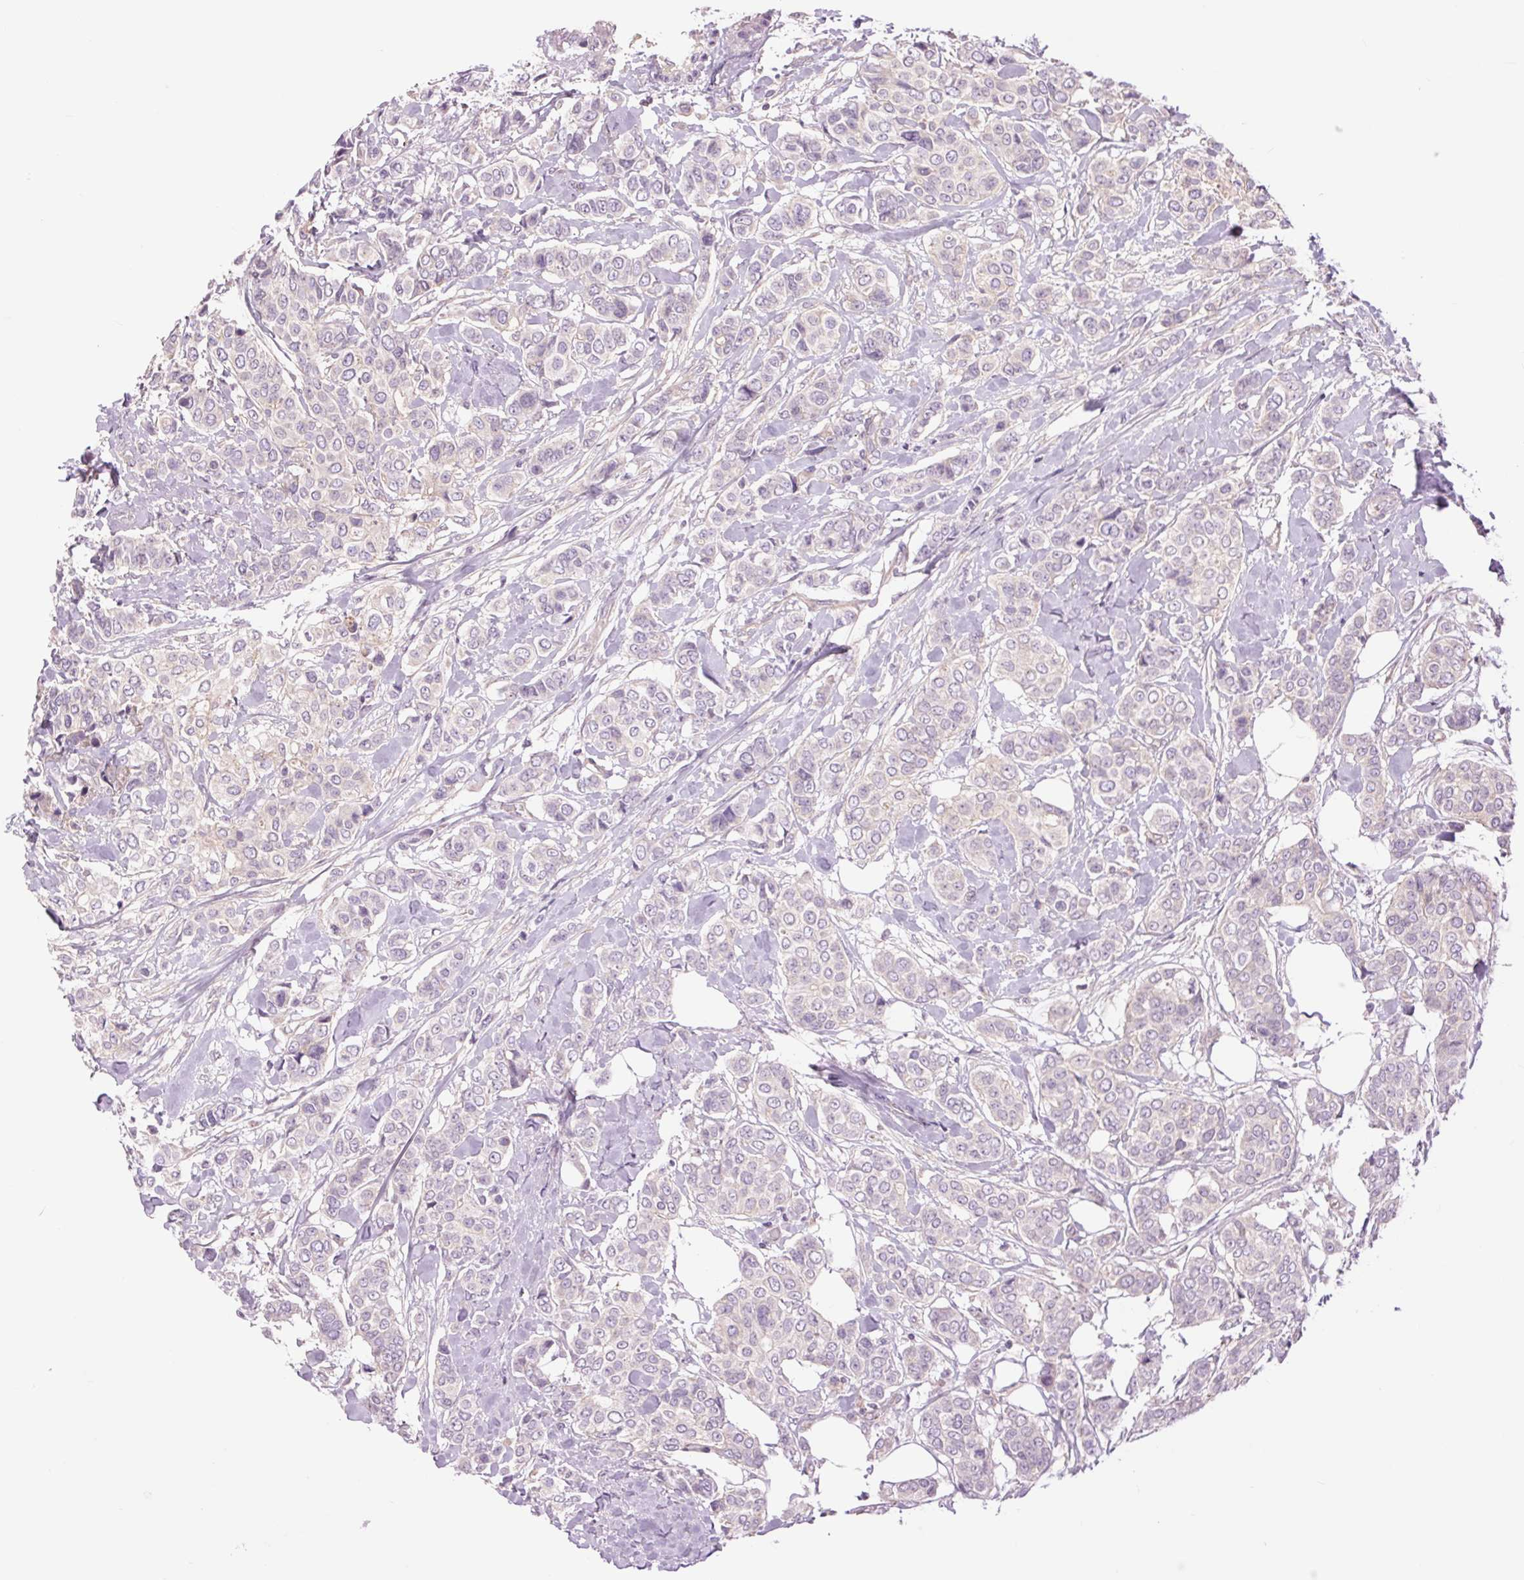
{"staining": {"intensity": "negative", "quantity": "none", "location": "none"}, "tissue": "breast cancer", "cell_type": "Tumor cells", "image_type": "cancer", "snomed": [{"axis": "morphology", "description": "Lobular carcinoma"}, {"axis": "topography", "description": "Breast"}], "caption": "Tumor cells show no significant protein staining in breast cancer.", "gene": "CTNNA3", "patient": {"sex": "female", "age": 51}}